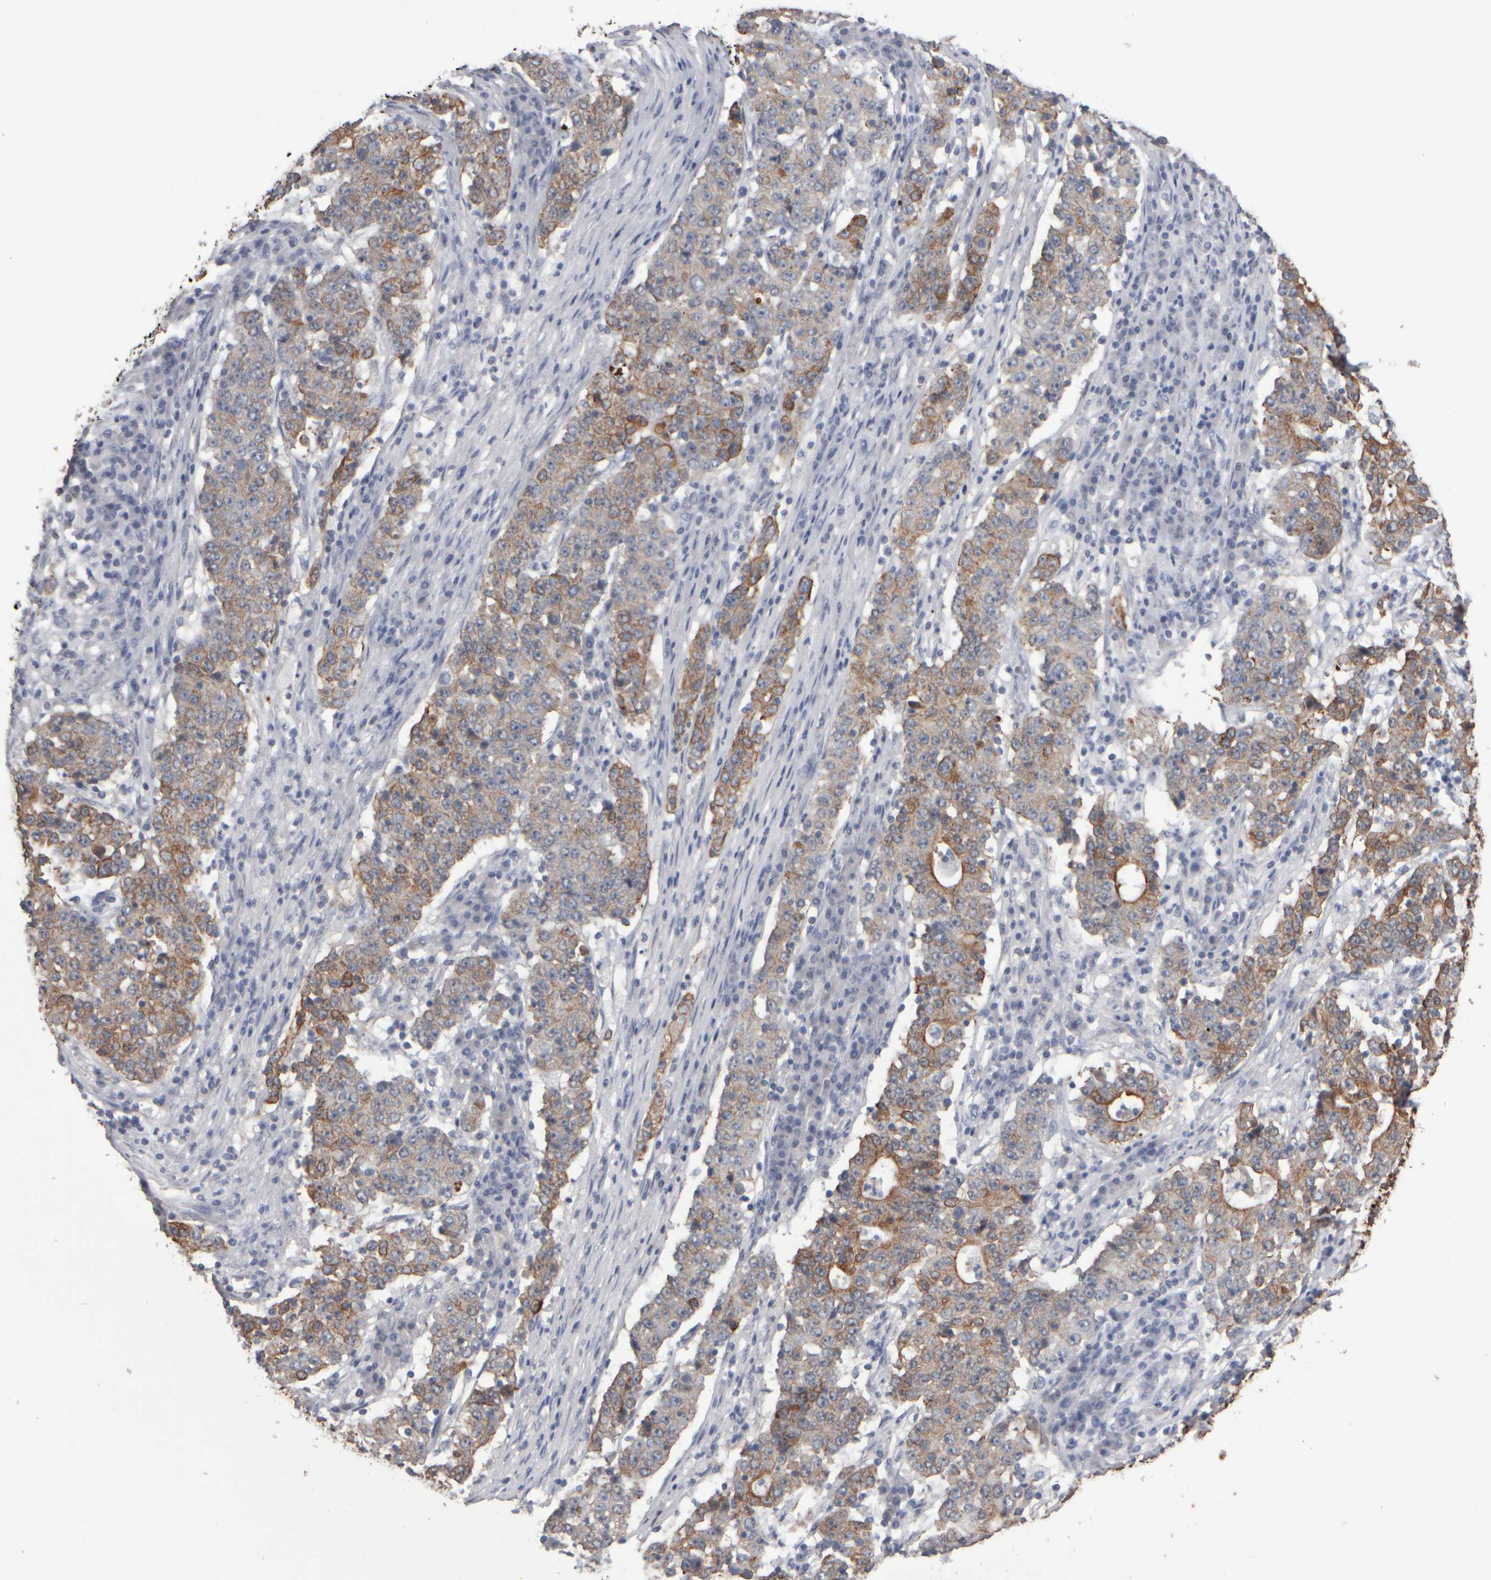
{"staining": {"intensity": "weak", "quantity": ">75%", "location": "cytoplasmic/membranous"}, "tissue": "stomach cancer", "cell_type": "Tumor cells", "image_type": "cancer", "snomed": [{"axis": "morphology", "description": "Adenocarcinoma, NOS"}, {"axis": "topography", "description": "Stomach"}], "caption": "High-power microscopy captured an immunohistochemistry histopathology image of stomach adenocarcinoma, revealing weak cytoplasmic/membranous expression in approximately >75% of tumor cells.", "gene": "EPHX2", "patient": {"sex": "male", "age": 59}}